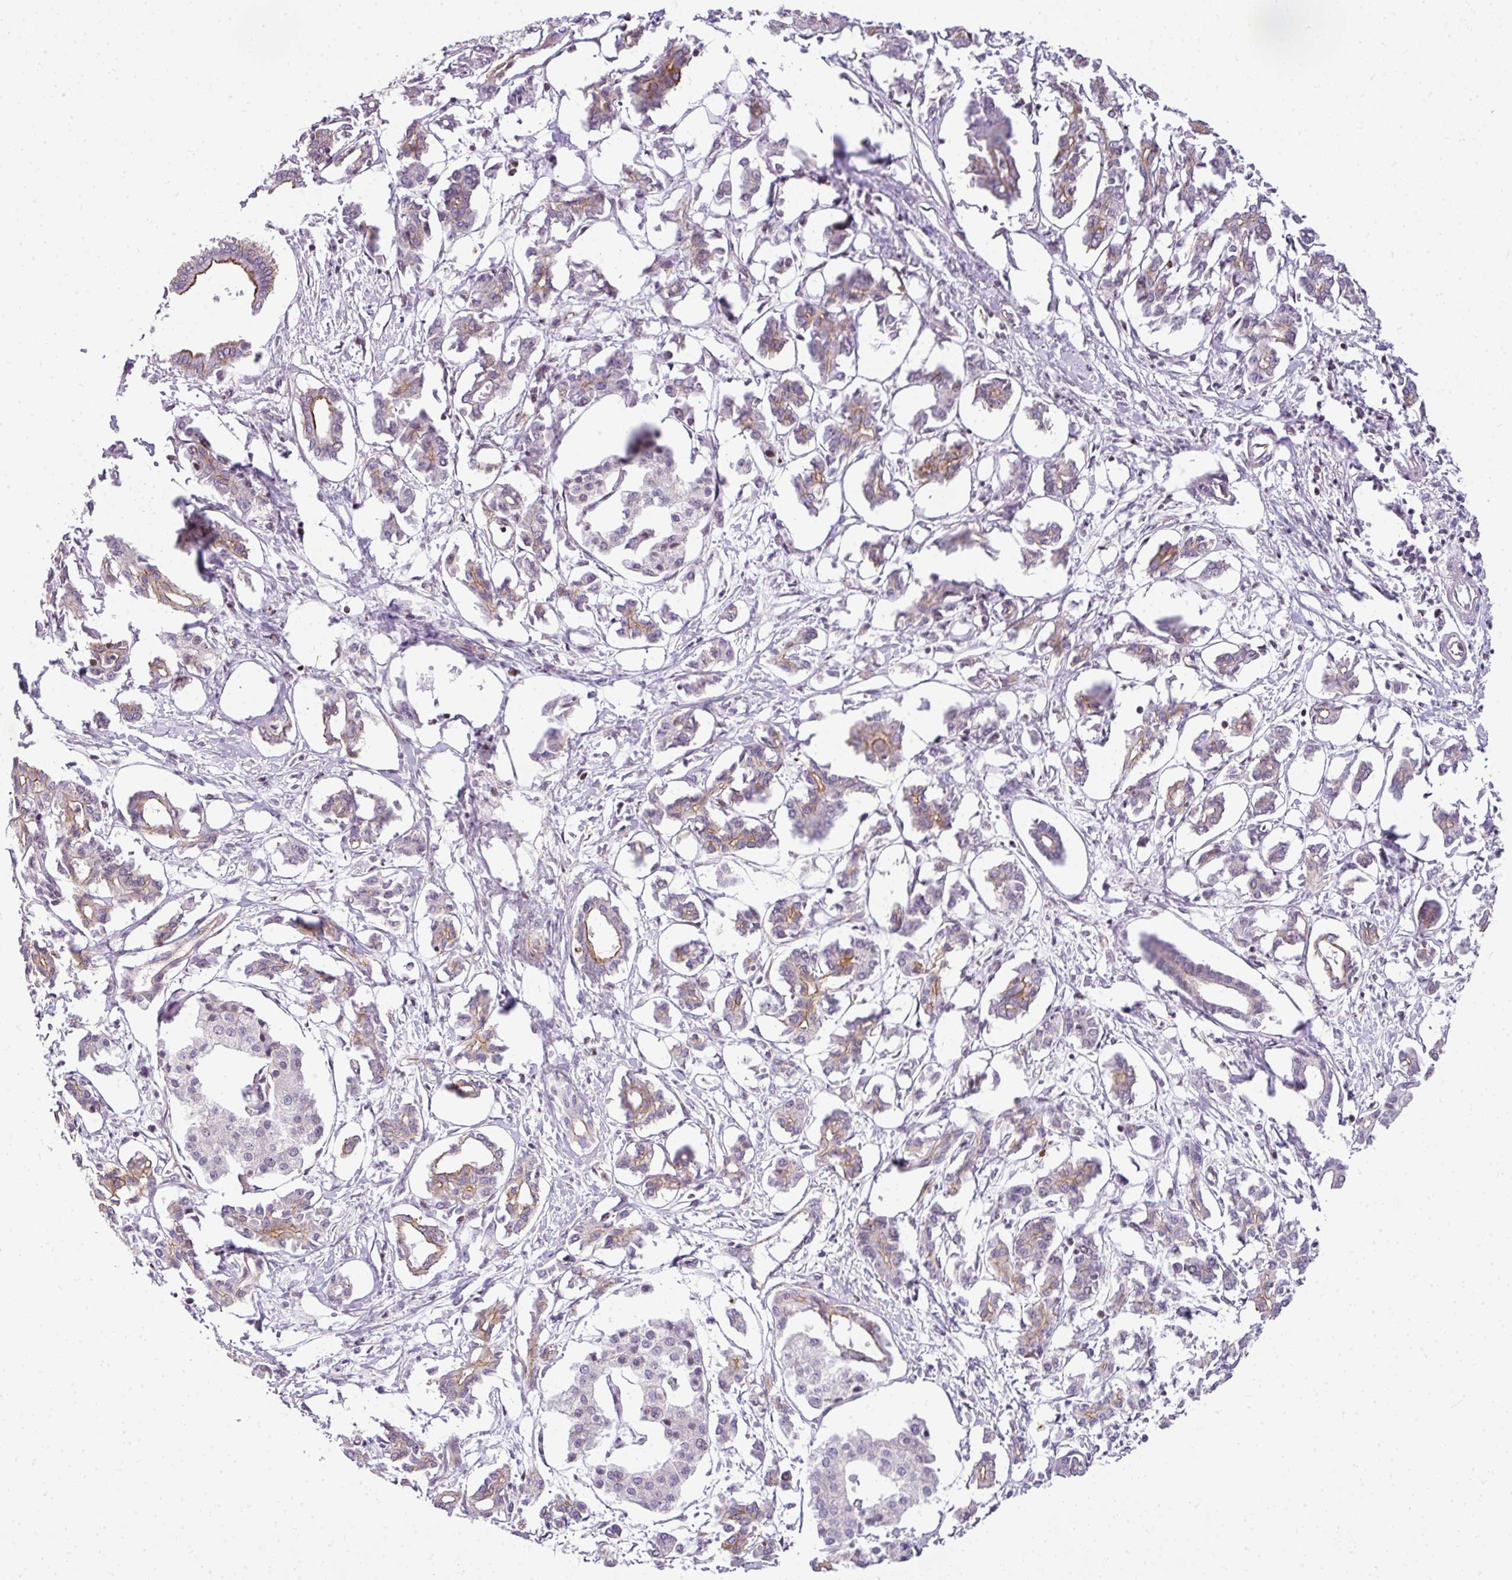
{"staining": {"intensity": "weak", "quantity": "25%-75%", "location": "cytoplasmic/membranous"}, "tissue": "pancreatic cancer", "cell_type": "Tumor cells", "image_type": "cancer", "snomed": [{"axis": "morphology", "description": "Adenocarcinoma, NOS"}, {"axis": "topography", "description": "Pancreas"}], "caption": "A brown stain highlights weak cytoplasmic/membranous expression of a protein in human pancreatic adenocarcinoma tumor cells.", "gene": "OR11H4", "patient": {"sex": "male", "age": 61}}